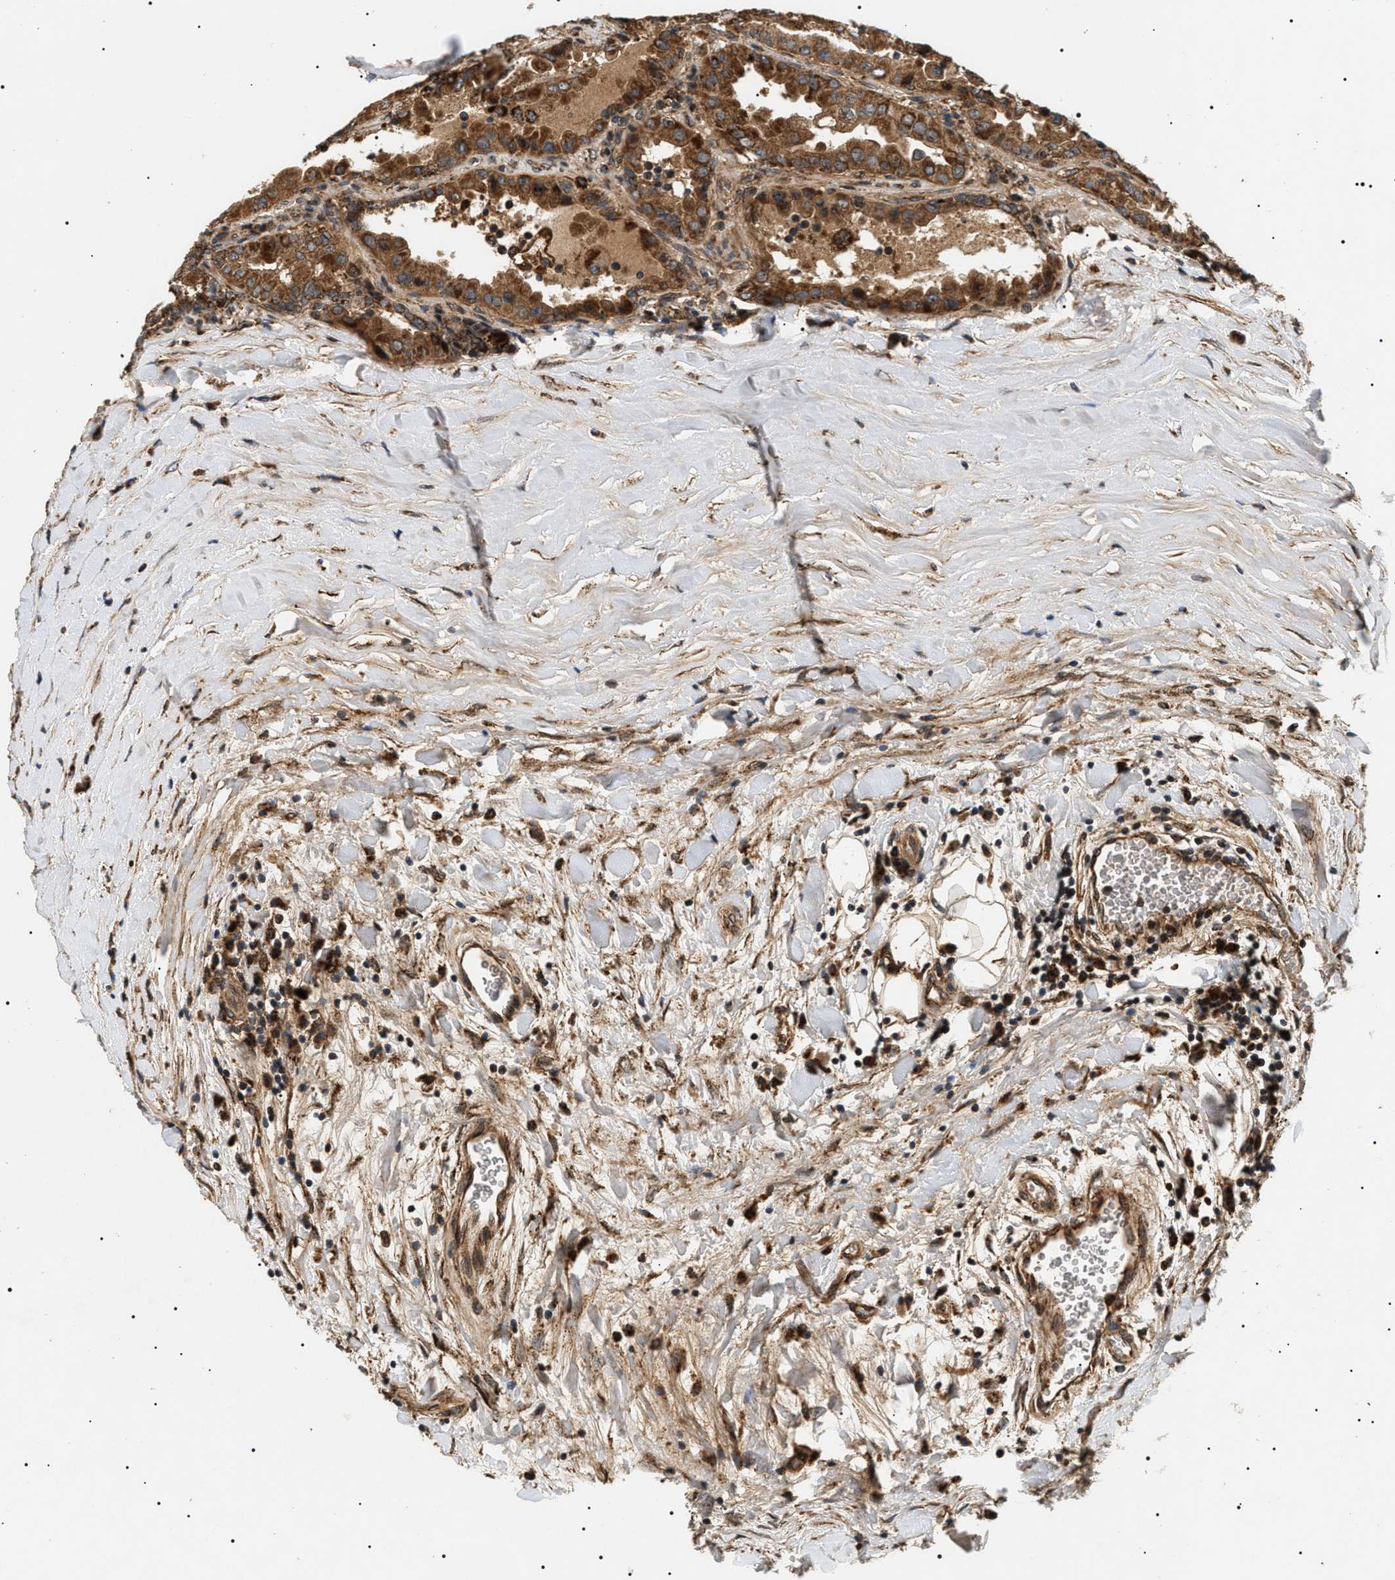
{"staining": {"intensity": "strong", "quantity": ">75%", "location": "cytoplasmic/membranous"}, "tissue": "thyroid cancer", "cell_type": "Tumor cells", "image_type": "cancer", "snomed": [{"axis": "morphology", "description": "Papillary adenocarcinoma, NOS"}, {"axis": "topography", "description": "Thyroid gland"}], "caption": "This is an image of IHC staining of thyroid cancer, which shows strong expression in the cytoplasmic/membranous of tumor cells.", "gene": "ZBTB26", "patient": {"sex": "male", "age": 33}}